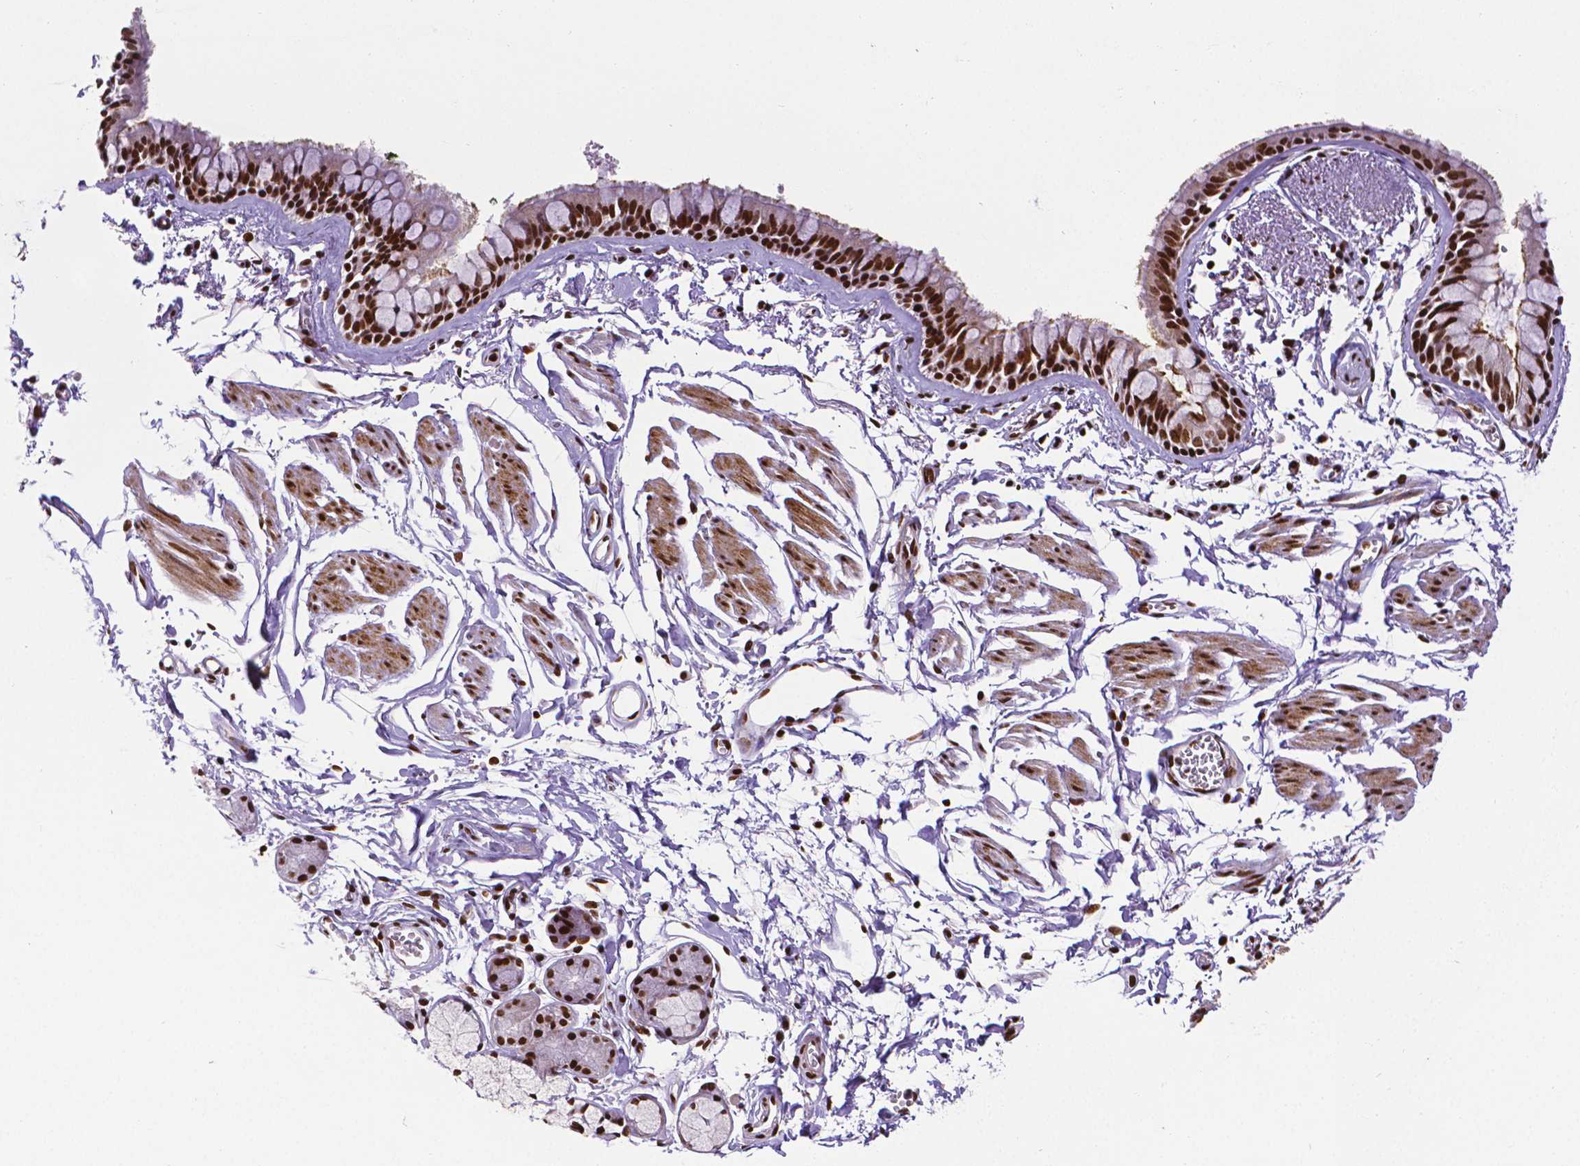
{"staining": {"intensity": "strong", "quantity": ">75%", "location": "nuclear"}, "tissue": "bronchus", "cell_type": "Respiratory epithelial cells", "image_type": "normal", "snomed": [{"axis": "morphology", "description": "Normal tissue, NOS"}, {"axis": "topography", "description": "Cartilage tissue"}, {"axis": "topography", "description": "Bronchus"}], "caption": "Protein staining demonstrates strong nuclear staining in about >75% of respiratory epithelial cells in unremarkable bronchus. (Stains: DAB in brown, nuclei in blue, Microscopy: brightfield microscopy at high magnification).", "gene": "CTCF", "patient": {"sex": "female", "age": 59}}